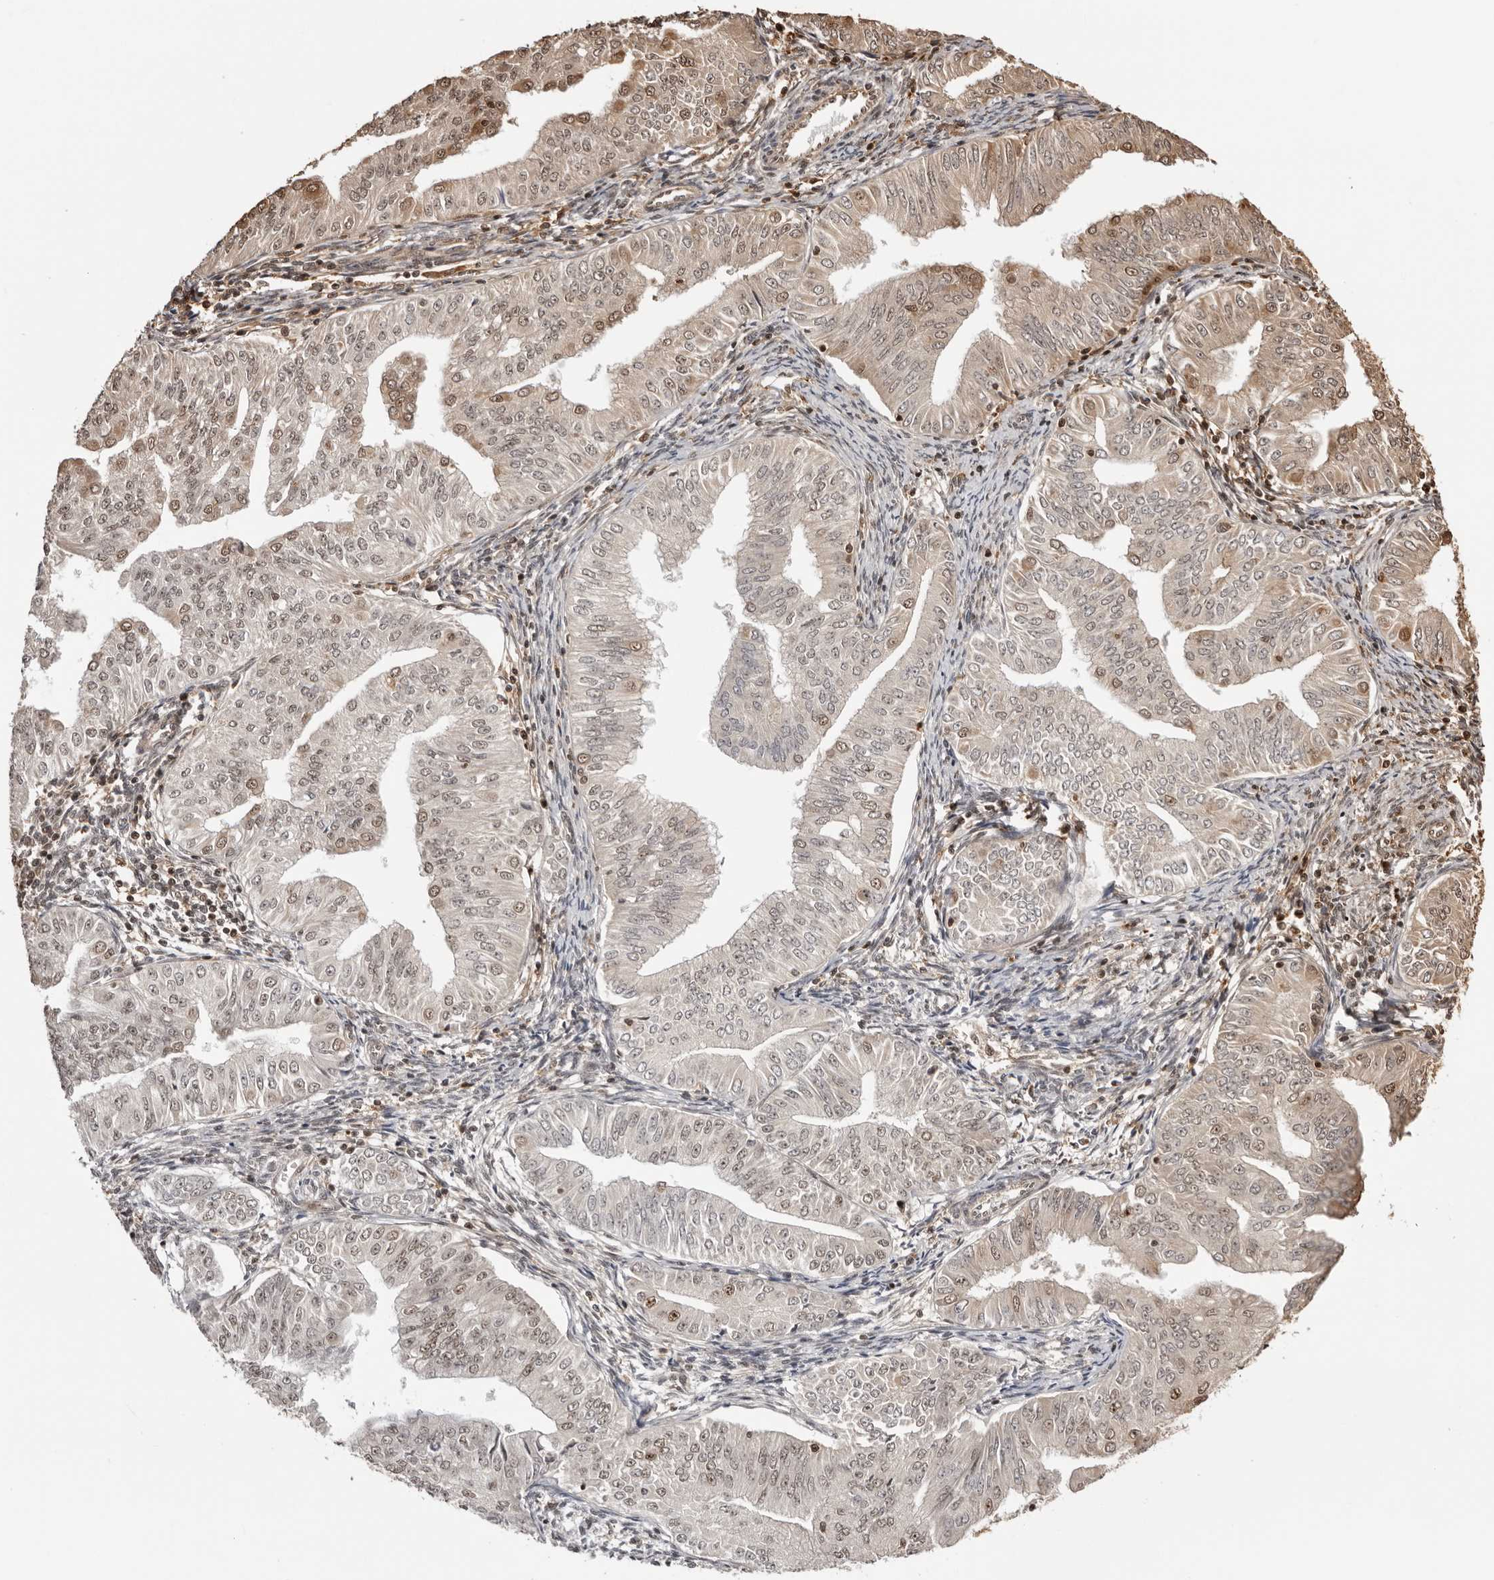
{"staining": {"intensity": "weak", "quantity": "25%-75%", "location": "nuclear"}, "tissue": "endometrial cancer", "cell_type": "Tumor cells", "image_type": "cancer", "snomed": [{"axis": "morphology", "description": "Normal tissue, NOS"}, {"axis": "morphology", "description": "Adenocarcinoma, NOS"}, {"axis": "topography", "description": "Endometrium"}], "caption": "Immunohistochemistry (IHC) of human endometrial cancer exhibits low levels of weak nuclear staining in approximately 25%-75% of tumor cells.", "gene": "SDE2", "patient": {"sex": "female", "age": 53}}